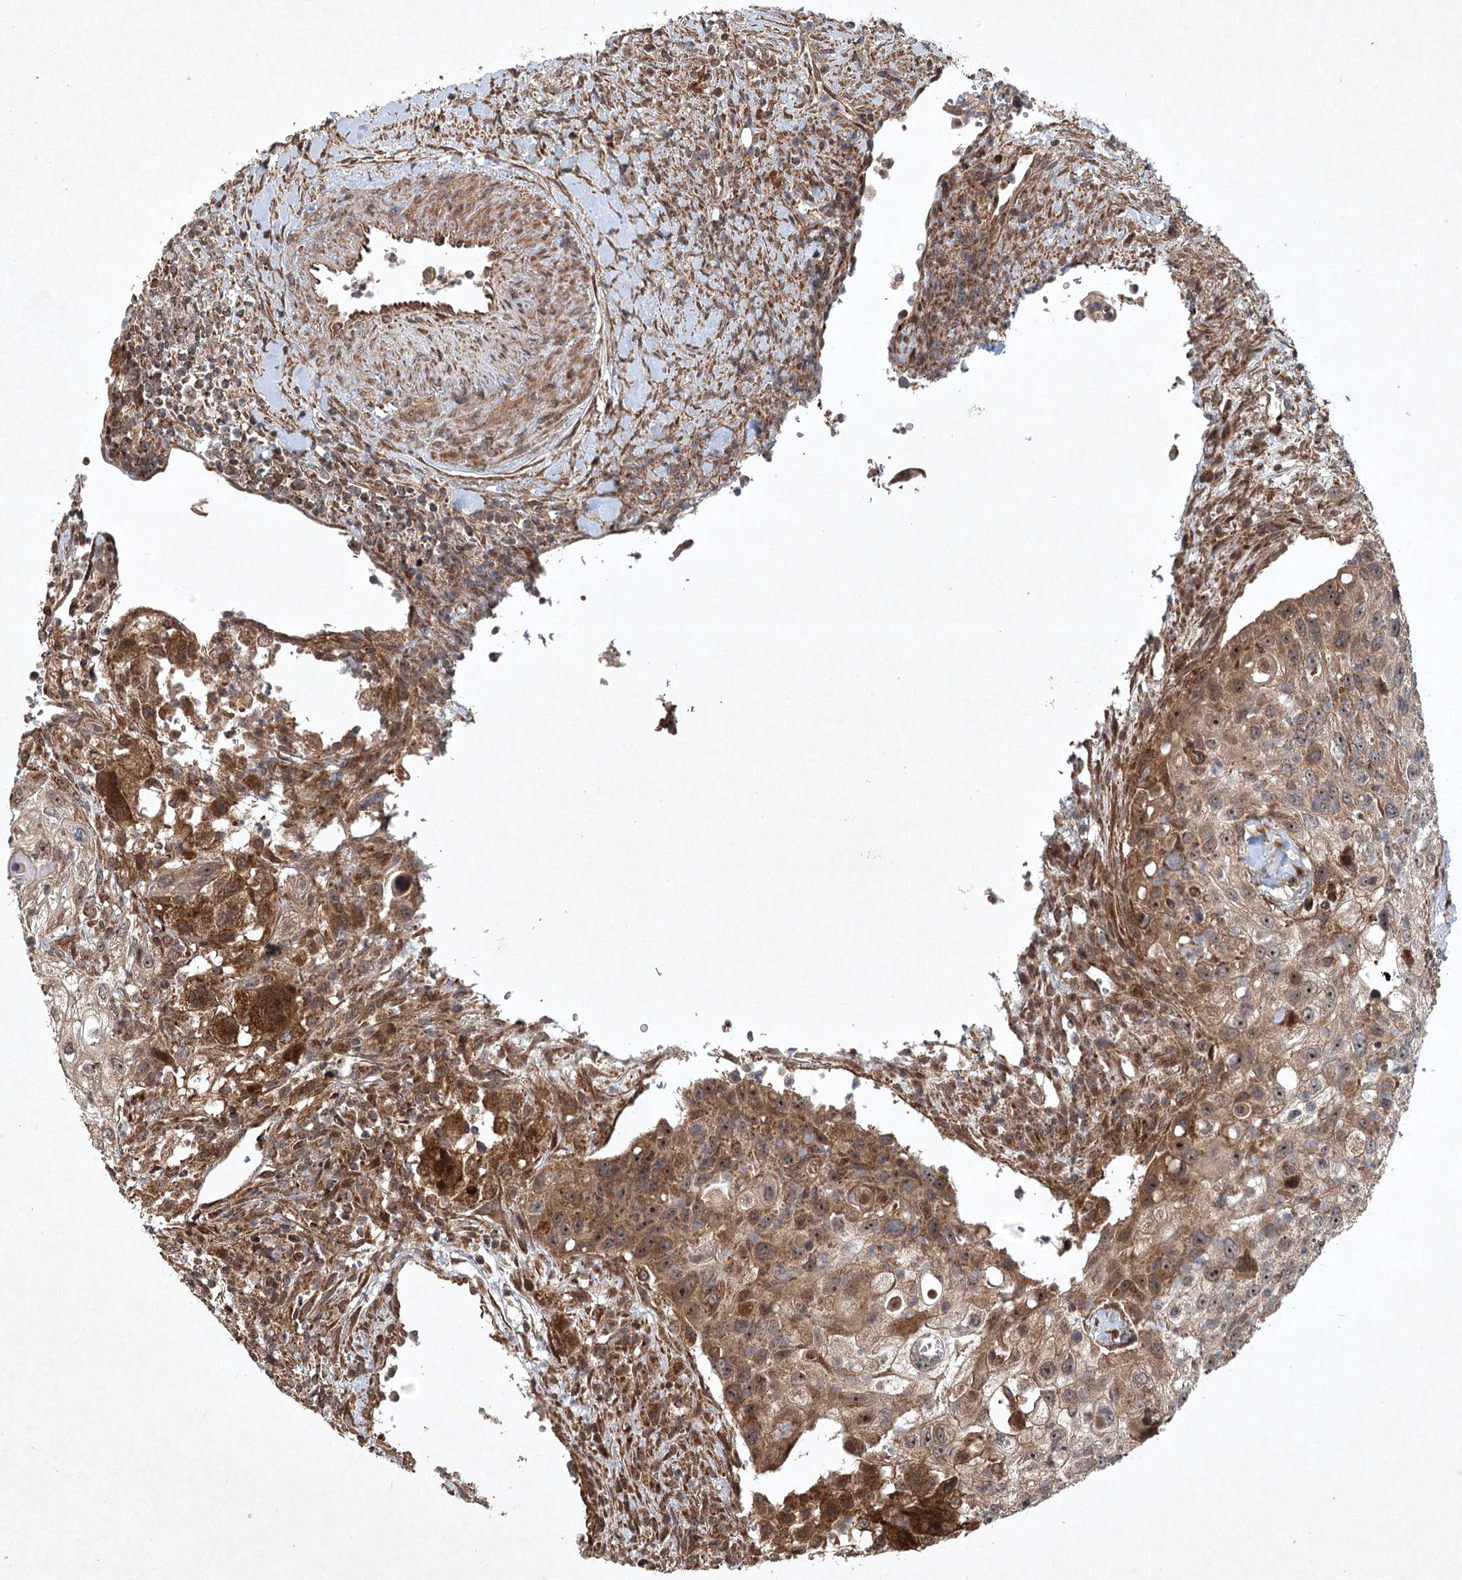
{"staining": {"intensity": "weak", "quantity": "25%-75%", "location": "cytoplasmic/membranous"}, "tissue": "urothelial cancer", "cell_type": "Tumor cells", "image_type": "cancer", "snomed": [{"axis": "morphology", "description": "Urothelial carcinoma, High grade"}, {"axis": "topography", "description": "Urinary bladder"}], "caption": "Protein staining exhibits weak cytoplasmic/membranous expression in about 25%-75% of tumor cells in urothelial cancer.", "gene": "INSIG2", "patient": {"sex": "female", "age": 60}}